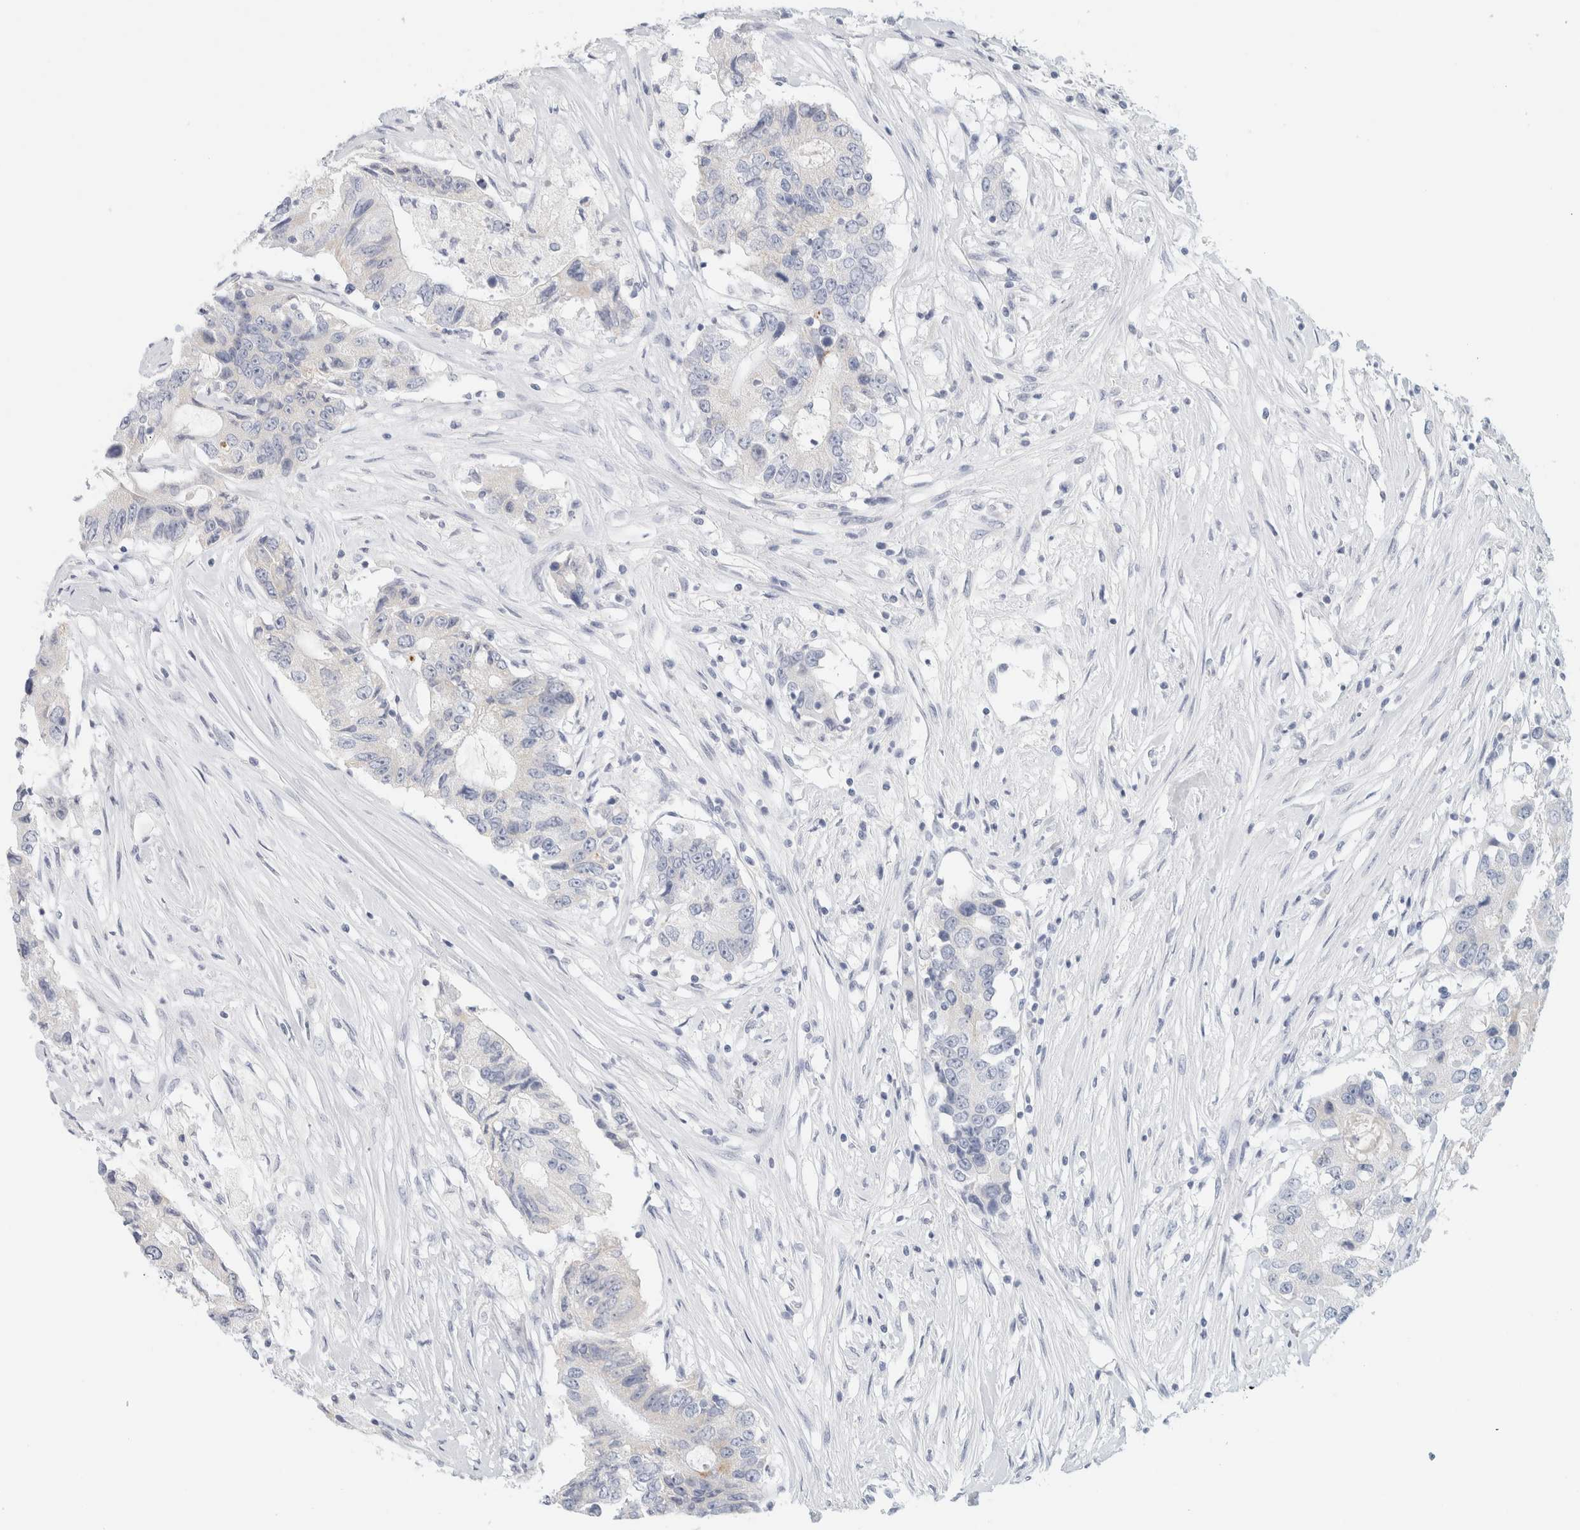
{"staining": {"intensity": "negative", "quantity": "none", "location": "none"}, "tissue": "colorectal cancer", "cell_type": "Tumor cells", "image_type": "cancer", "snomed": [{"axis": "morphology", "description": "Adenocarcinoma, NOS"}, {"axis": "topography", "description": "Colon"}], "caption": "Immunohistochemical staining of adenocarcinoma (colorectal) exhibits no significant positivity in tumor cells.", "gene": "HEXD", "patient": {"sex": "female", "age": 77}}